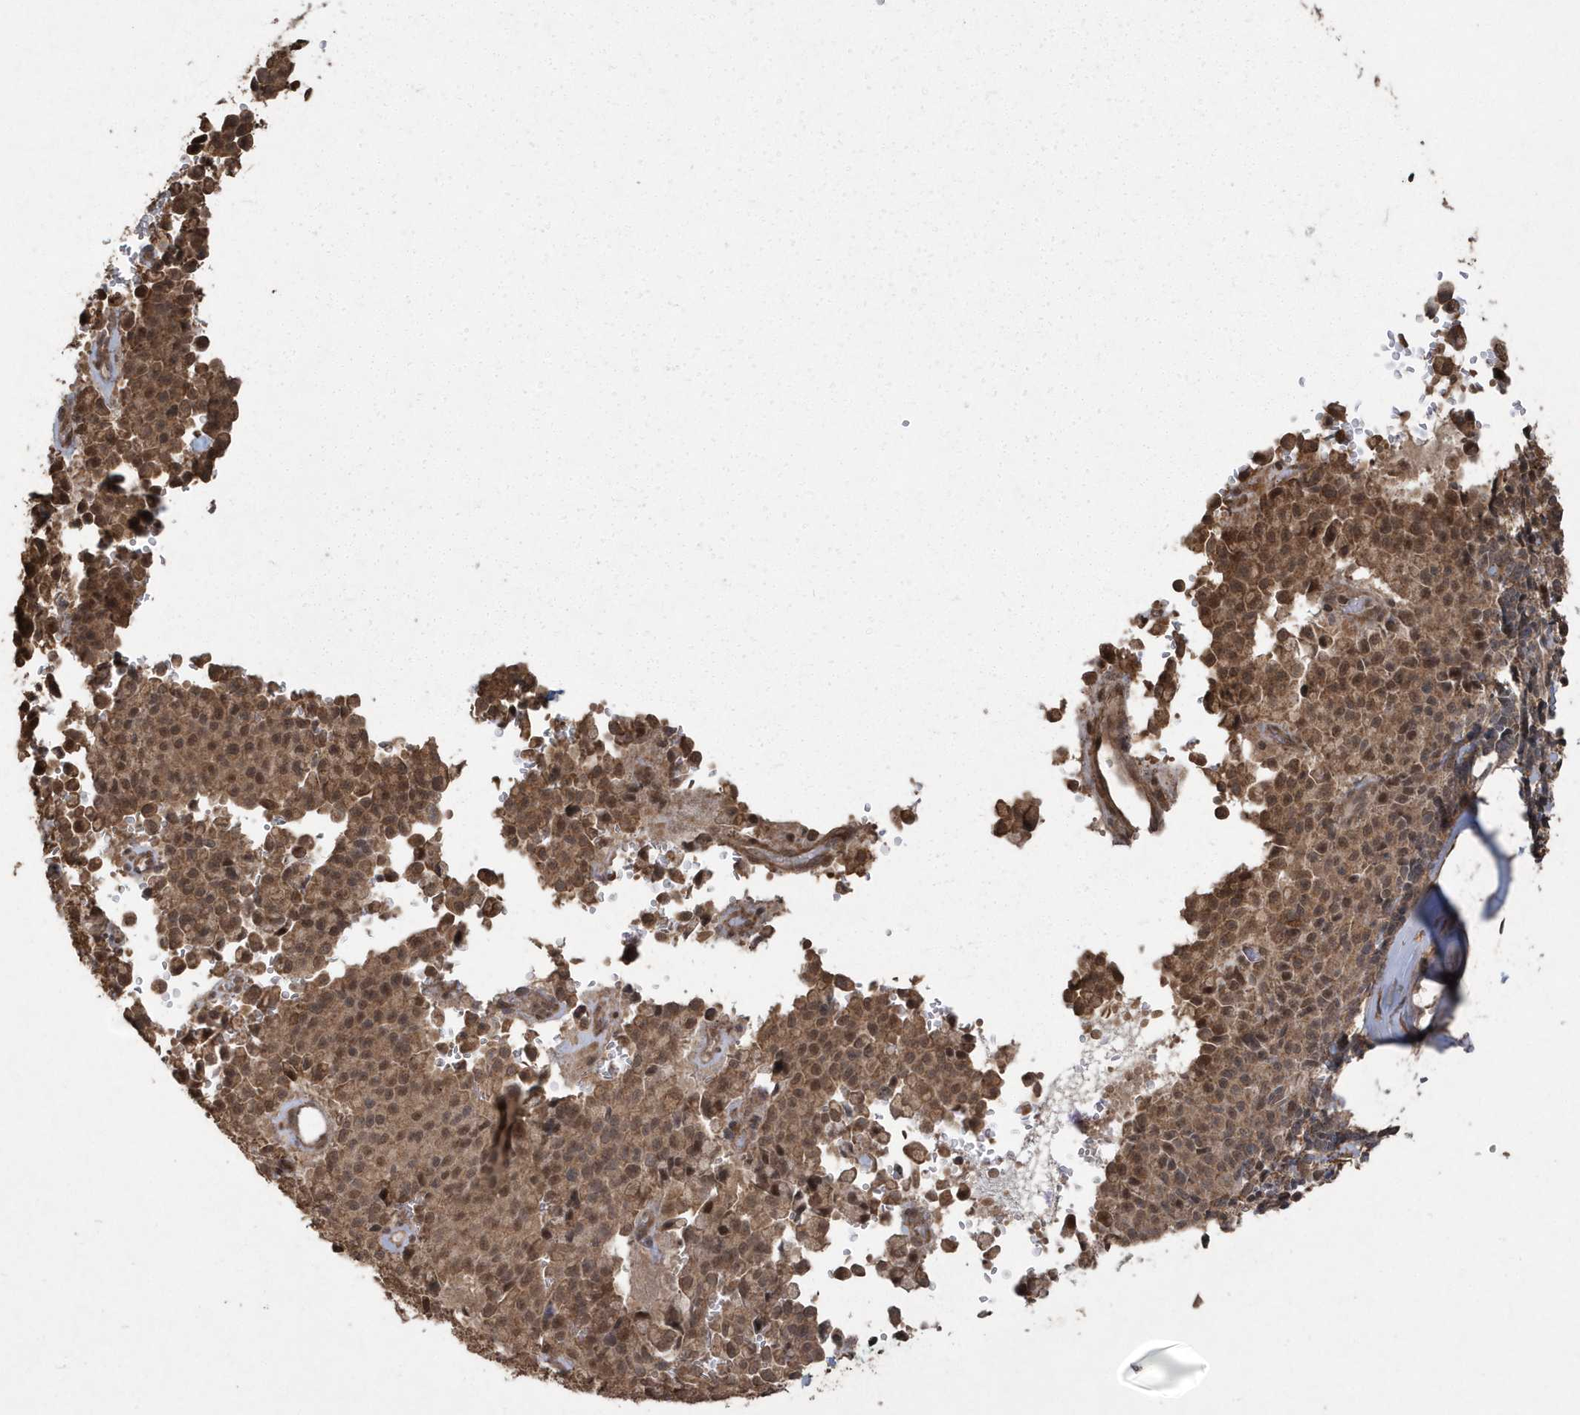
{"staining": {"intensity": "moderate", "quantity": ">75%", "location": "cytoplasmic/membranous,nuclear"}, "tissue": "pancreatic cancer", "cell_type": "Tumor cells", "image_type": "cancer", "snomed": [{"axis": "morphology", "description": "Adenocarcinoma, NOS"}, {"axis": "topography", "description": "Pancreas"}], "caption": "Human adenocarcinoma (pancreatic) stained for a protein (brown) reveals moderate cytoplasmic/membranous and nuclear positive staining in about >75% of tumor cells.", "gene": "PAXBP1", "patient": {"sex": "male", "age": 65}}